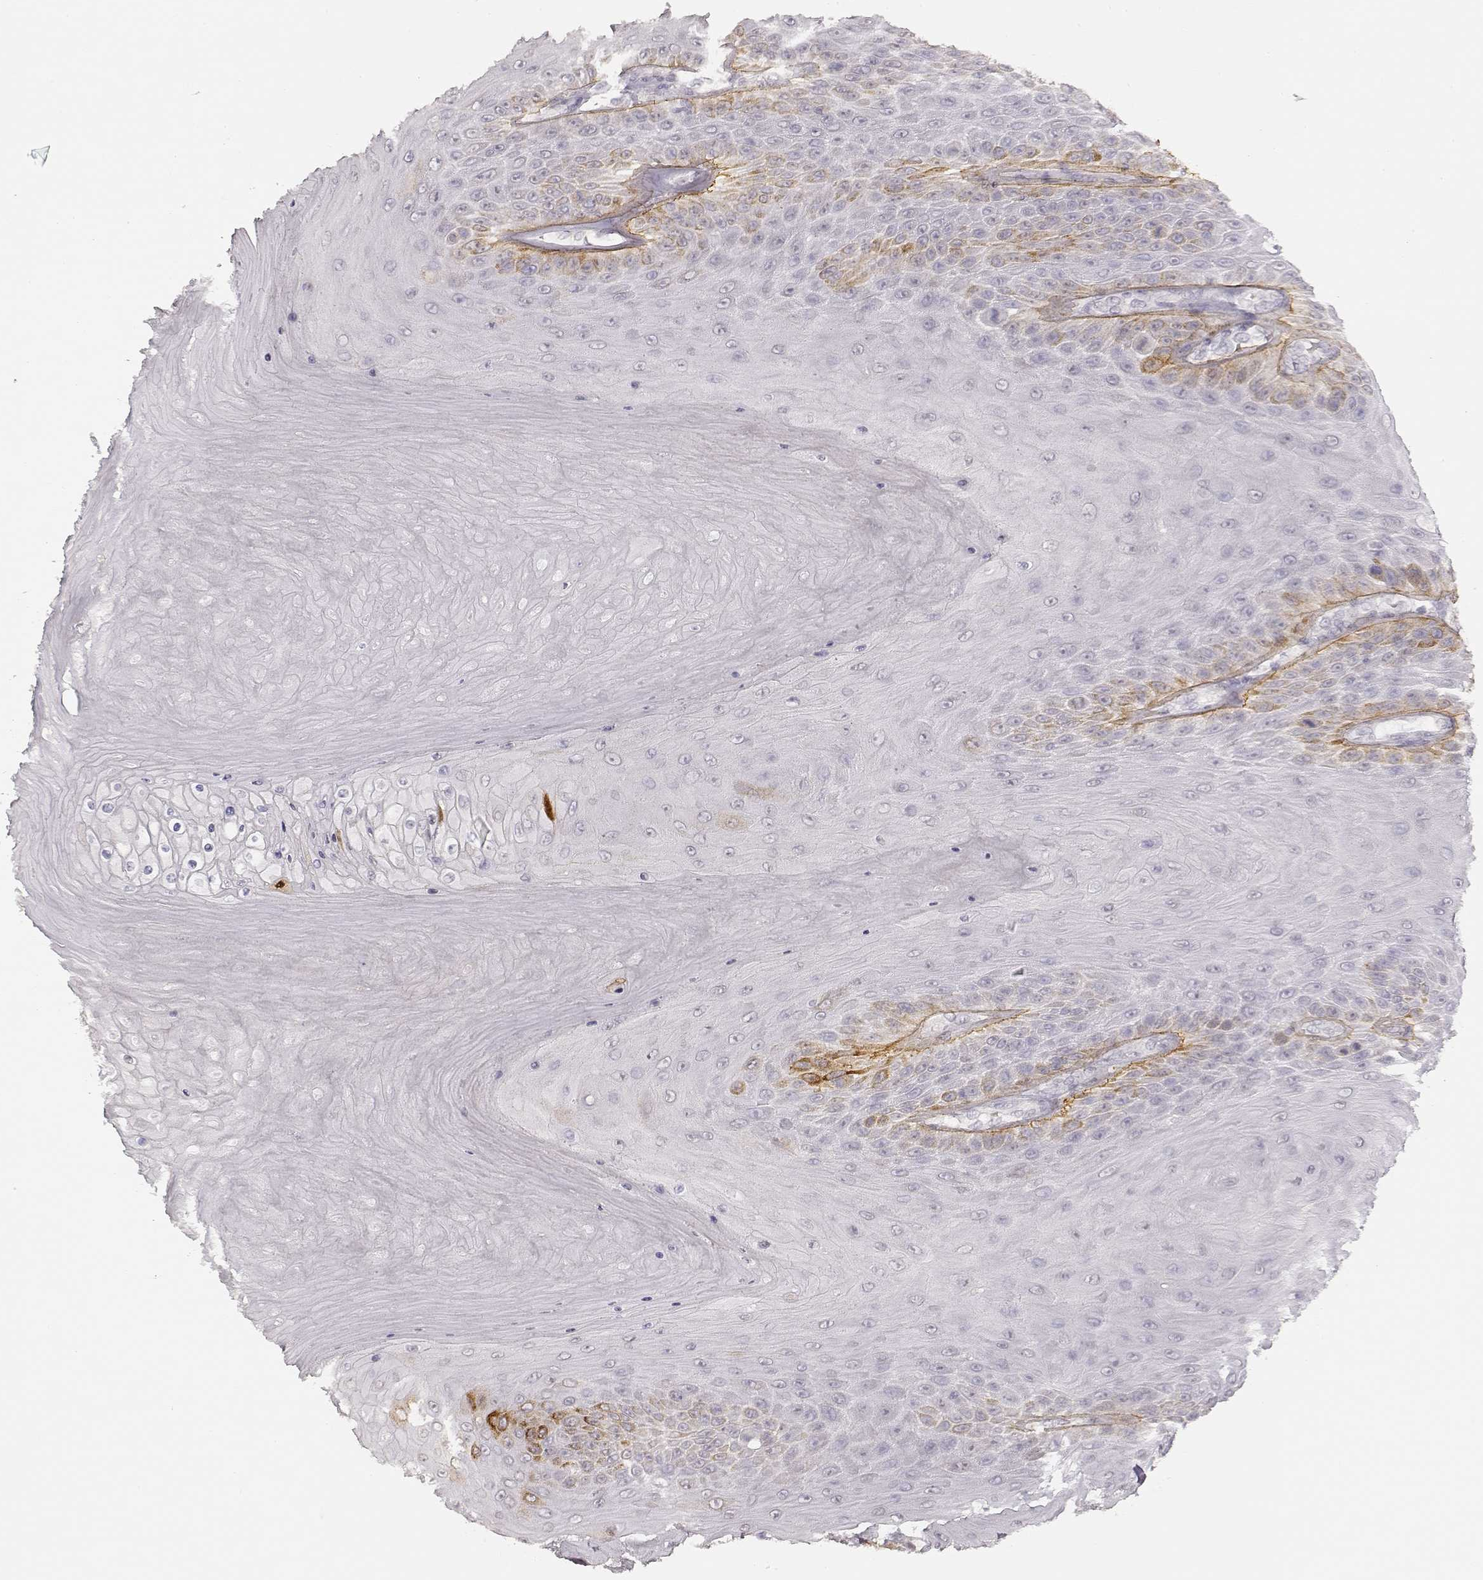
{"staining": {"intensity": "strong", "quantity": "<25%", "location": "cytoplasmic/membranous"}, "tissue": "skin cancer", "cell_type": "Tumor cells", "image_type": "cancer", "snomed": [{"axis": "morphology", "description": "Squamous cell carcinoma, NOS"}, {"axis": "topography", "description": "Skin"}], "caption": "Immunohistochemical staining of human squamous cell carcinoma (skin) exhibits strong cytoplasmic/membranous protein staining in about <25% of tumor cells. The protein is shown in brown color, while the nuclei are stained blue.", "gene": "LAMC2", "patient": {"sex": "male", "age": 62}}